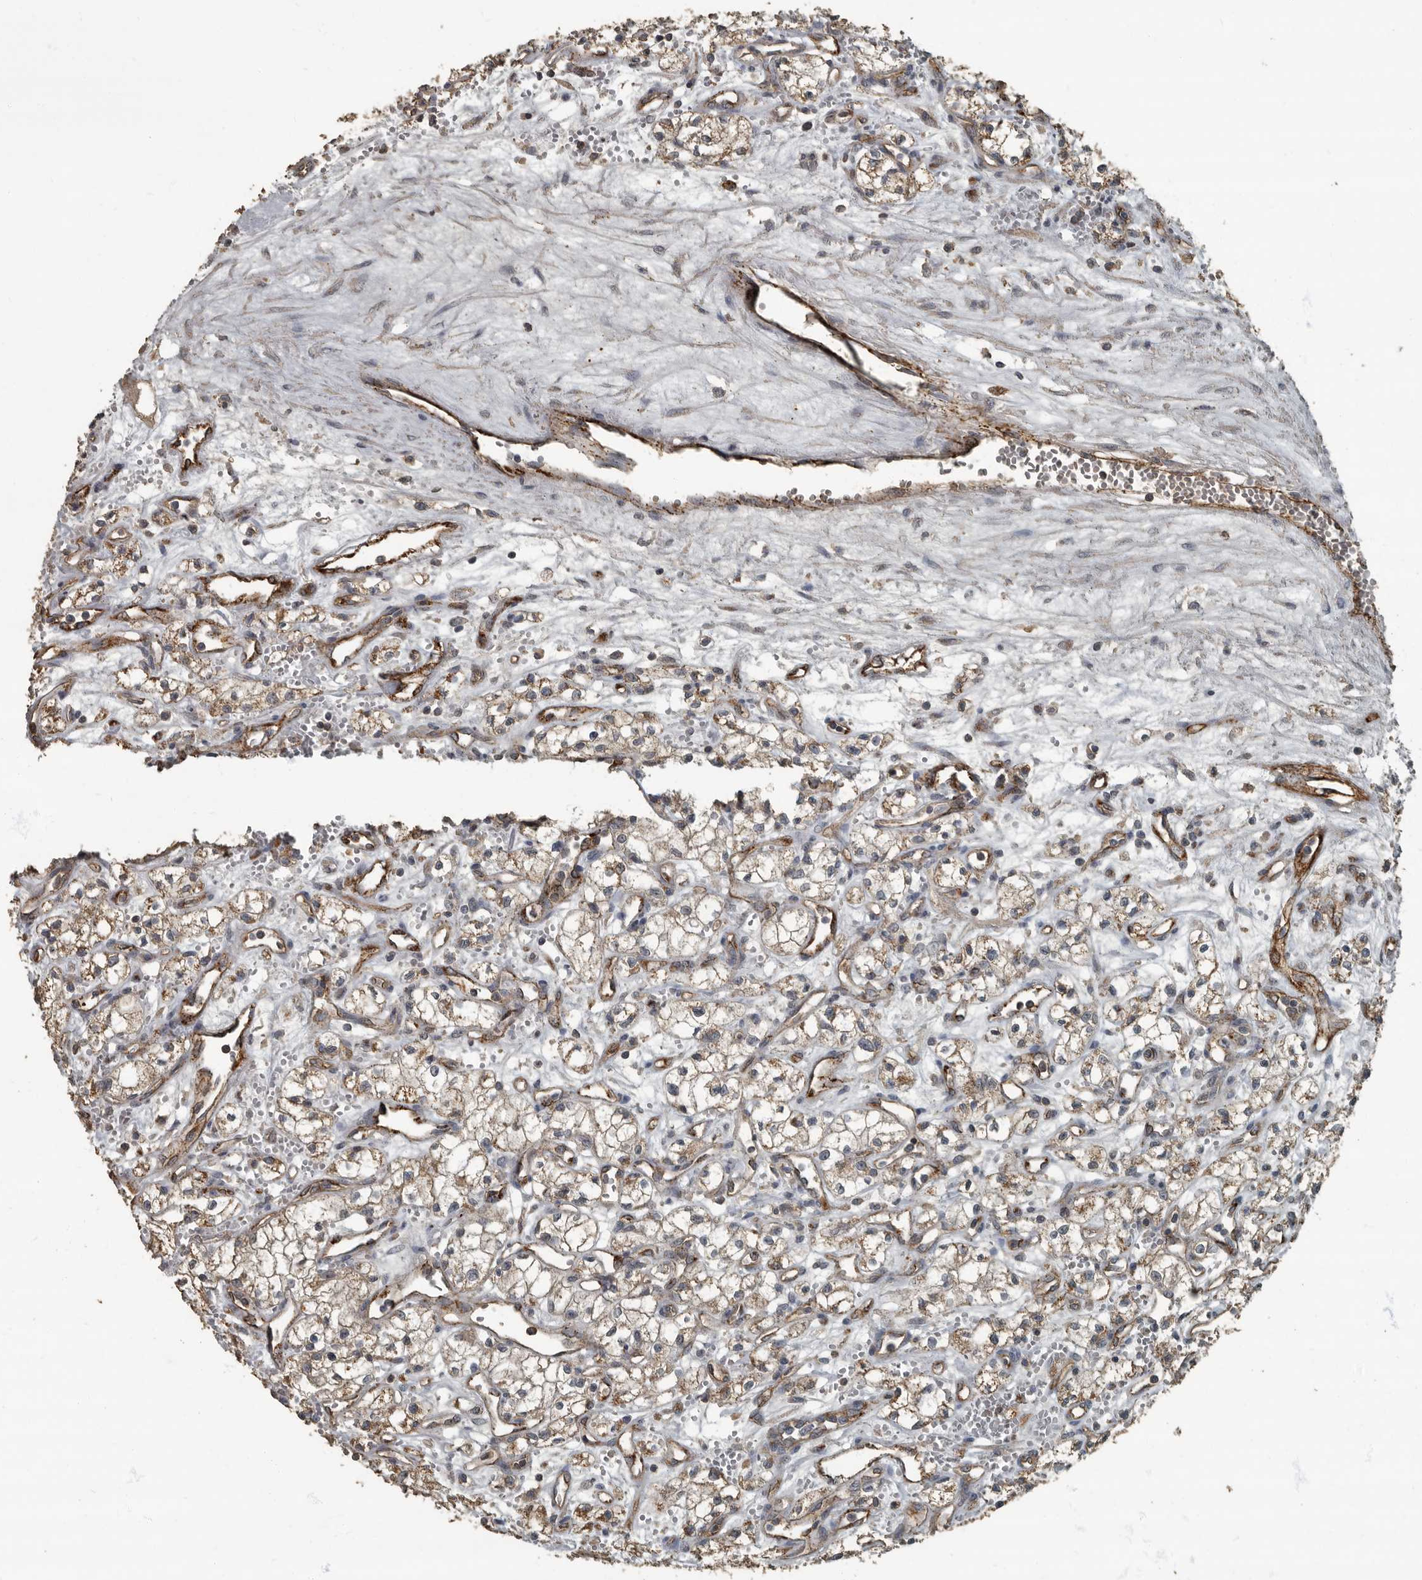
{"staining": {"intensity": "weak", "quantity": "<25%", "location": "cytoplasmic/membranous"}, "tissue": "renal cancer", "cell_type": "Tumor cells", "image_type": "cancer", "snomed": [{"axis": "morphology", "description": "Adenocarcinoma, NOS"}, {"axis": "topography", "description": "Kidney"}], "caption": "Immunohistochemistry of renal cancer (adenocarcinoma) shows no expression in tumor cells.", "gene": "IL15RA", "patient": {"sex": "male", "age": 59}}